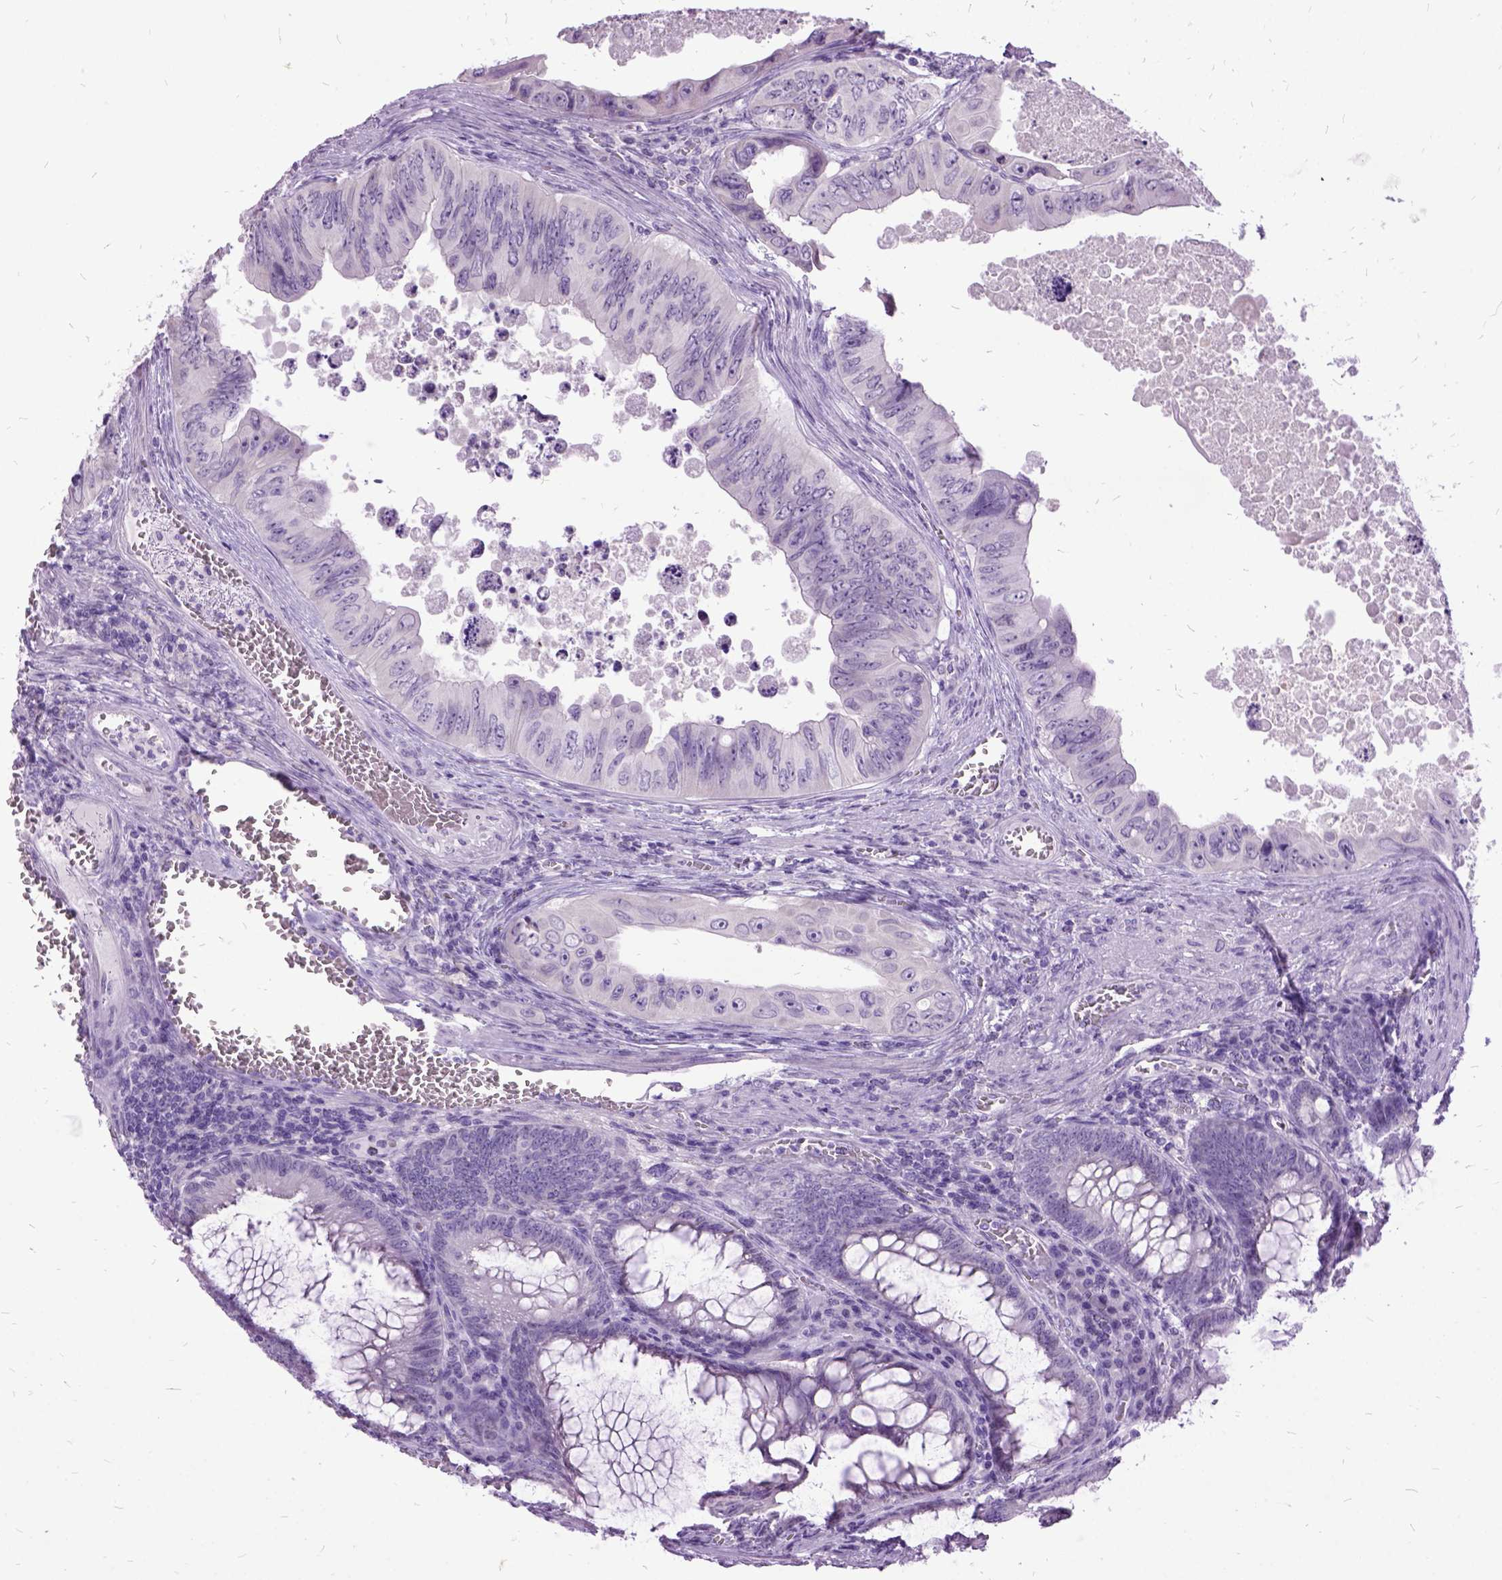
{"staining": {"intensity": "negative", "quantity": "none", "location": "none"}, "tissue": "colorectal cancer", "cell_type": "Tumor cells", "image_type": "cancer", "snomed": [{"axis": "morphology", "description": "Adenocarcinoma, NOS"}, {"axis": "topography", "description": "Colon"}], "caption": "Immunohistochemical staining of colorectal cancer (adenocarcinoma) shows no significant positivity in tumor cells.", "gene": "MME", "patient": {"sex": "female", "age": 84}}